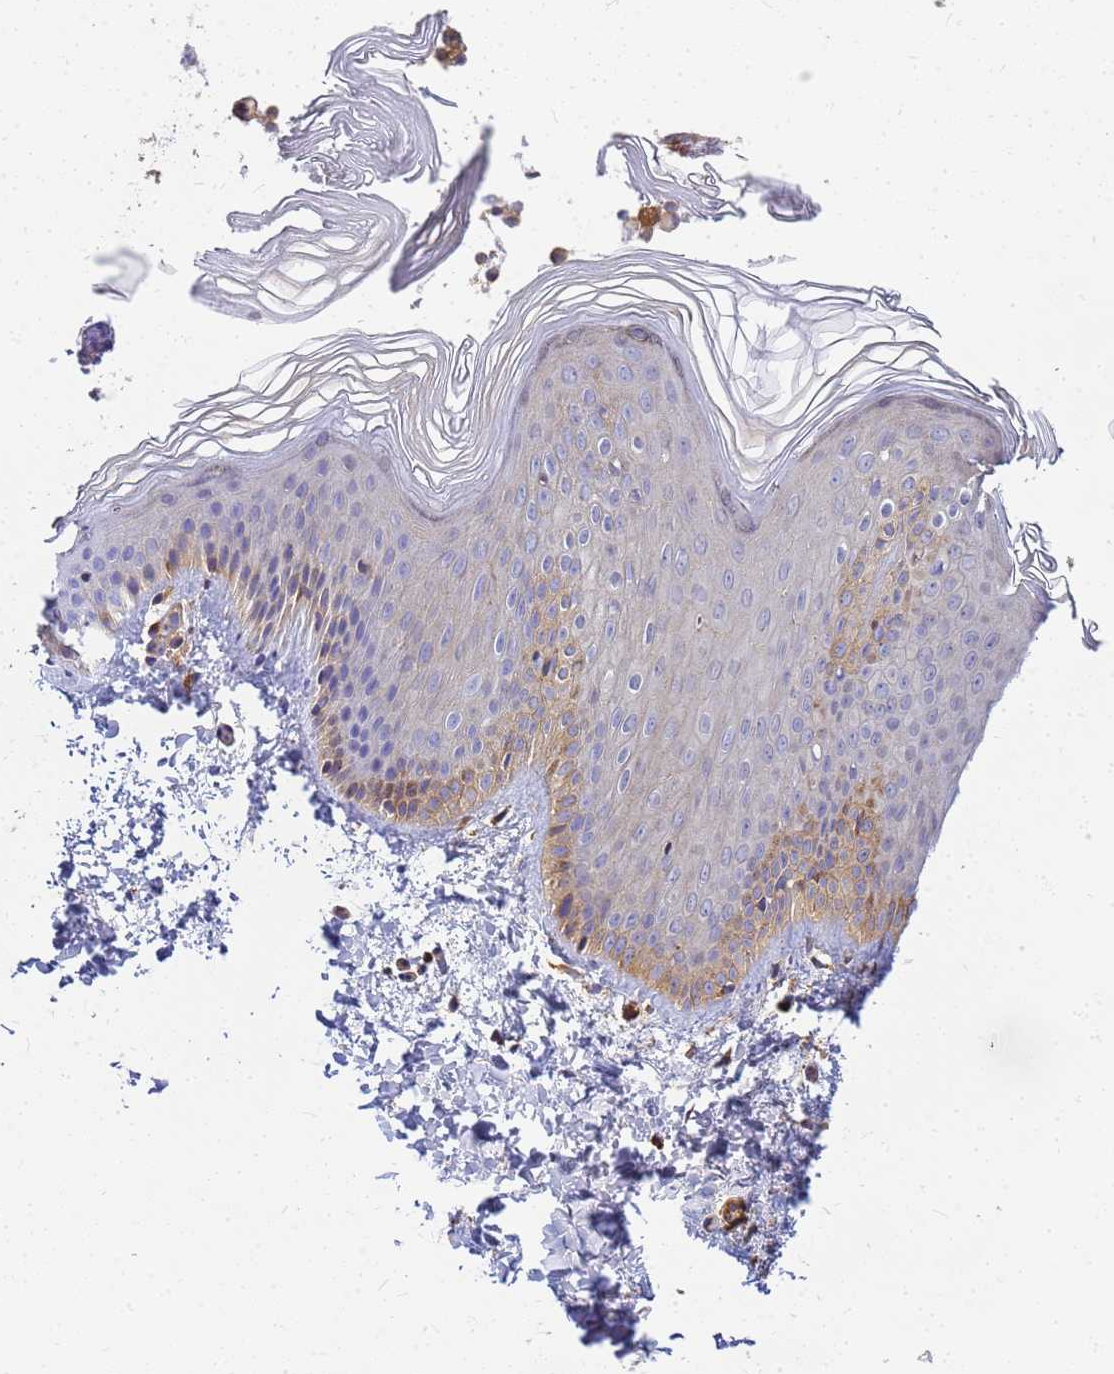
{"staining": {"intensity": "moderate", "quantity": "<25%", "location": "cytoplasmic/membranous"}, "tissue": "skin", "cell_type": "Epidermal cells", "image_type": "normal", "snomed": [{"axis": "morphology", "description": "Normal tissue, NOS"}, {"axis": "morphology", "description": "Inflammation, NOS"}, {"axis": "topography", "description": "Soft tissue"}, {"axis": "topography", "description": "Anal"}], "caption": "Immunohistochemistry (IHC) photomicrograph of unremarkable skin: human skin stained using immunohistochemistry (IHC) displays low levels of moderate protein expression localized specifically in the cytoplasmic/membranous of epidermal cells, appearing as a cytoplasmic/membranous brown color.", "gene": "C2CD5", "patient": {"sex": "female", "age": 15}}